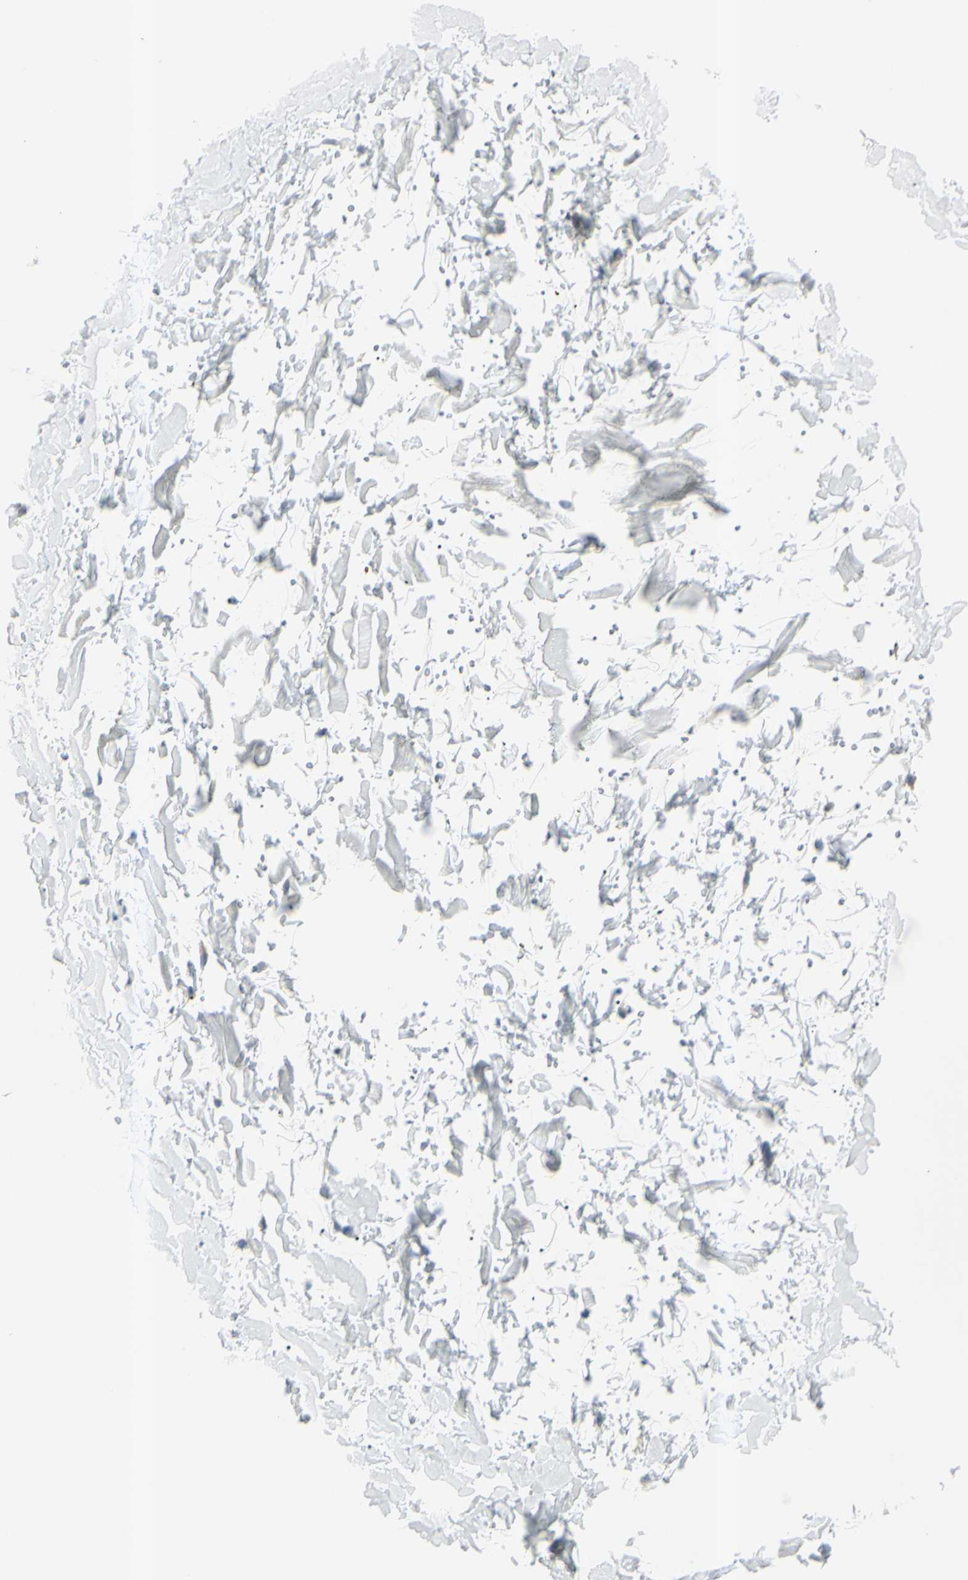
{"staining": {"intensity": "strong", "quantity": ">75%", "location": "cytoplasmic/membranous"}, "tissue": "adipose tissue", "cell_type": "Adipocytes", "image_type": "normal", "snomed": [{"axis": "morphology", "description": "Normal tissue, NOS"}, {"axis": "topography", "description": "Soft tissue"}], "caption": "High-magnification brightfield microscopy of benign adipose tissue stained with DAB (brown) and counterstained with hematoxylin (blue). adipocytes exhibit strong cytoplasmic/membranous positivity is identified in approximately>75% of cells.", "gene": "GPR34", "patient": {"sex": "male", "age": 72}}